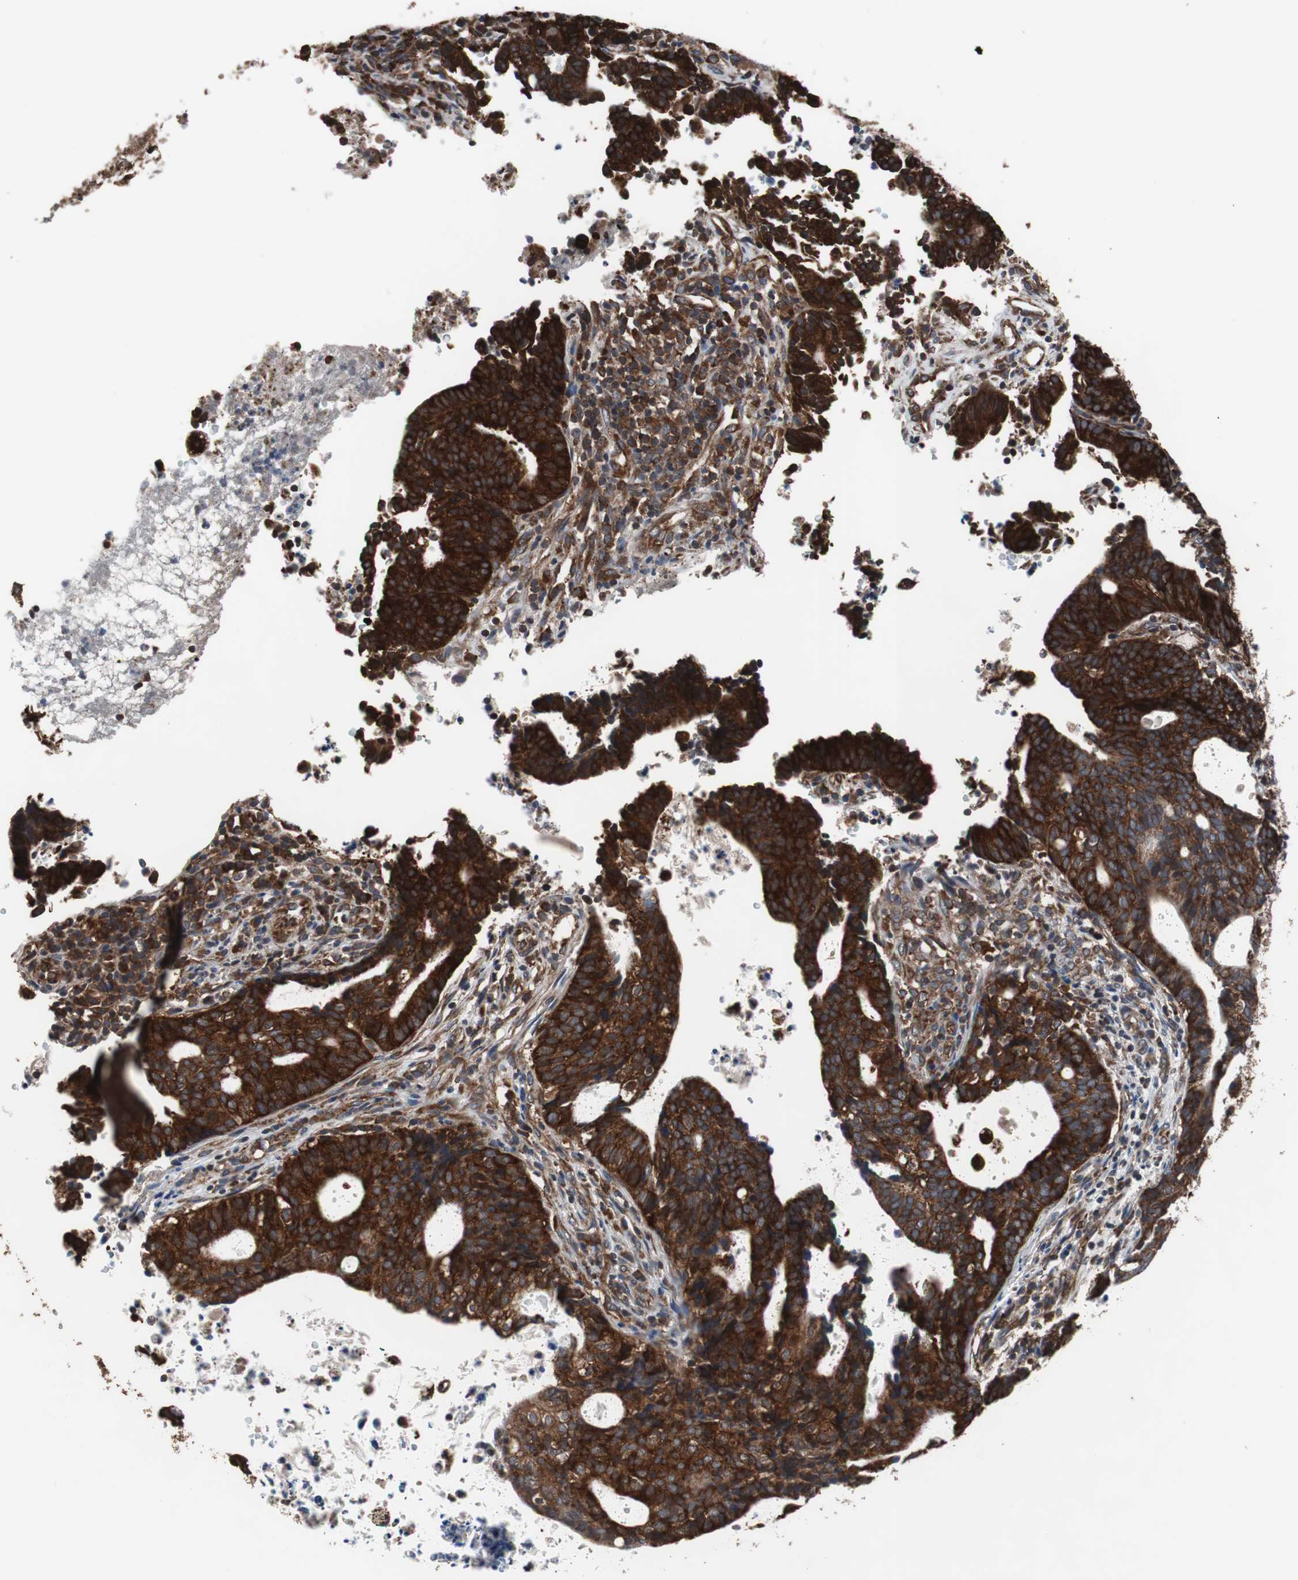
{"staining": {"intensity": "strong", "quantity": ">75%", "location": "cytoplasmic/membranous"}, "tissue": "endometrial cancer", "cell_type": "Tumor cells", "image_type": "cancer", "snomed": [{"axis": "morphology", "description": "Adenocarcinoma, NOS"}, {"axis": "topography", "description": "Uterus"}], "caption": "Tumor cells show high levels of strong cytoplasmic/membranous positivity in approximately >75% of cells in human adenocarcinoma (endometrial).", "gene": "USP10", "patient": {"sex": "female", "age": 83}}